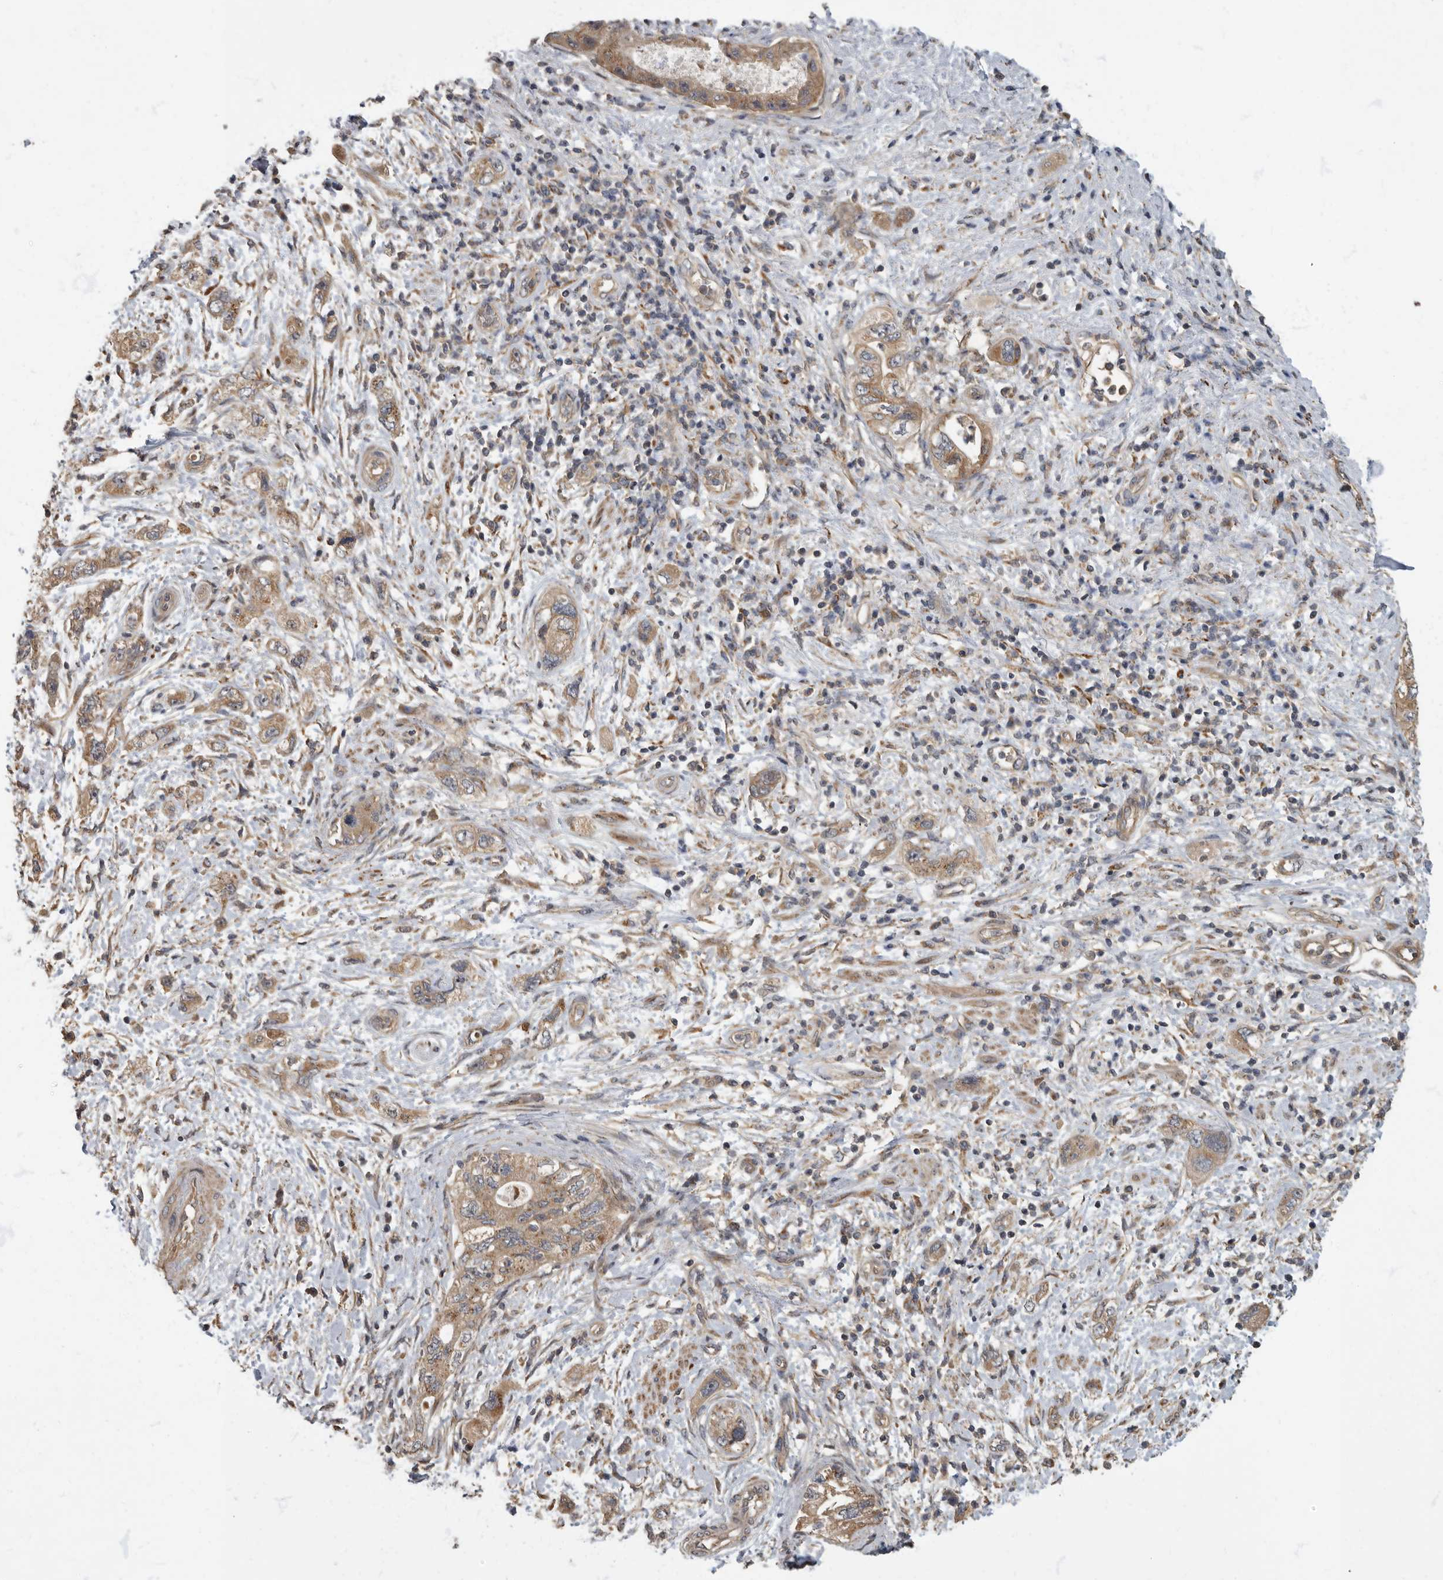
{"staining": {"intensity": "weak", "quantity": ">75%", "location": "cytoplasmic/membranous"}, "tissue": "pancreatic cancer", "cell_type": "Tumor cells", "image_type": "cancer", "snomed": [{"axis": "morphology", "description": "Adenocarcinoma, NOS"}, {"axis": "topography", "description": "Pancreas"}], "caption": "A histopathology image showing weak cytoplasmic/membranous expression in about >75% of tumor cells in pancreatic cancer (adenocarcinoma), as visualized by brown immunohistochemical staining.", "gene": "IQCK", "patient": {"sex": "female", "age": 73}}